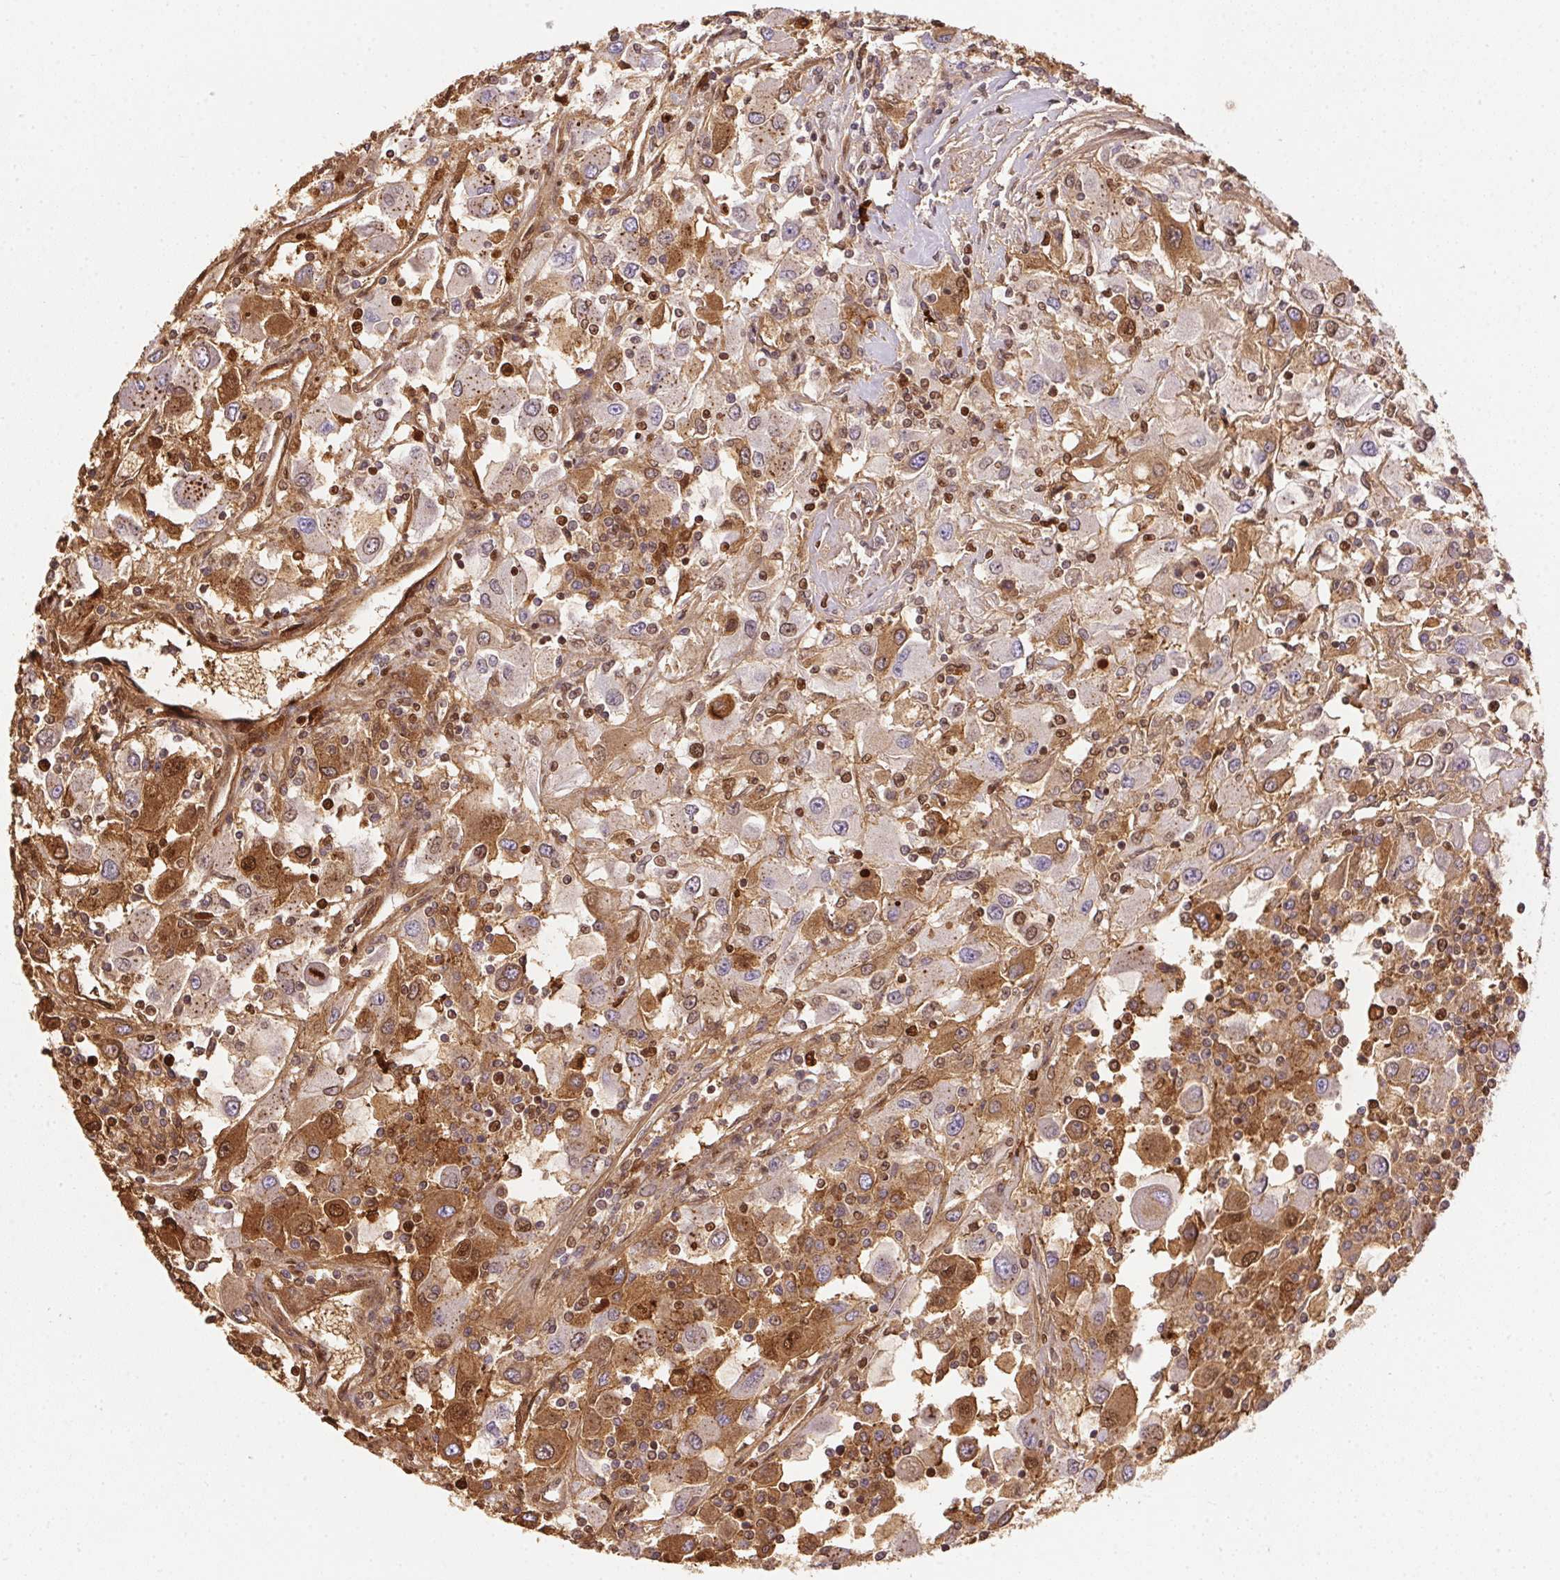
{"staining": {"intensity": "moderate", "quantity": "25%-75%", "location": "cytoplasmic/membranous,nuclear"}, "tissue": "renal cancer", "cell_type": "Tumor cells", "image_type": "cancer", "snomed": [{"axis": "morphology", "description": "Adenocarcinoma, NOS"}, {"axis": "topography", "description": "Kidney"}], "caption": "Human renal cancer stained with a brown dye shows moderate cytoplasmic/membranous and nuclear positive staining in approximately 25%-75% of tumor cells.", "gene": "ORM1", "patient": {"sex": "female", "age": 67}}